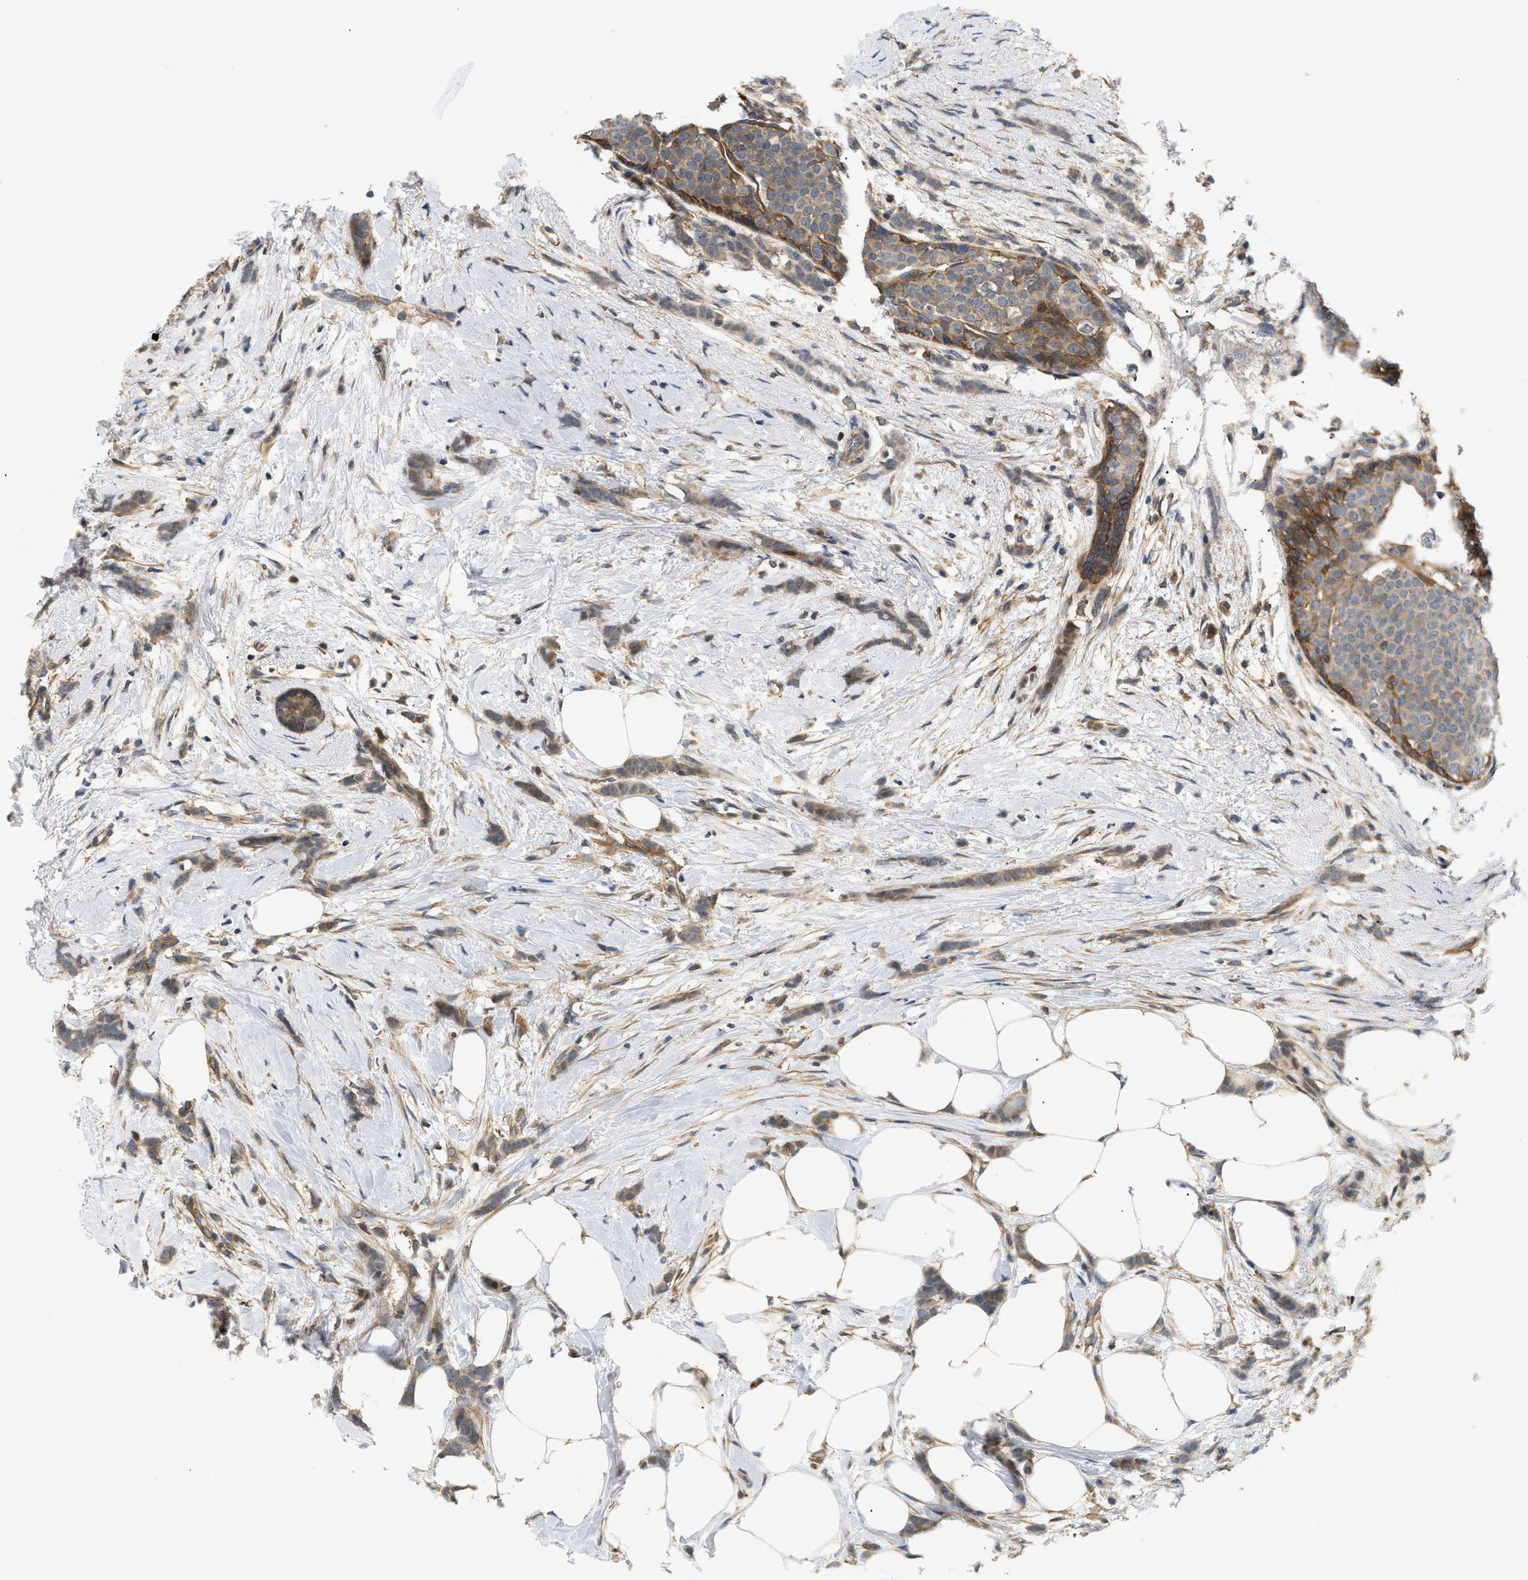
{"staining": {"intensity": "moderate", "quantity": ">75%", "location": "cytoplasmic/membranous"}, "tissue": "breast cancer", "cell_type": "Tumor cells", "image_type": "cancer", "snomed": [{"axis": "morphology", "description": "Lobular carcinoma, in situ"}, {"axis": "morphology", "description": "Lobular carcinoma"}, {"axis": "topography", "description": "Breast"}], "caption": "Moderate cytoplasmic/membranous protein expression is appreciated in approximately >75% of tumor cells in lobular carcinoma (breast).", "gene": "CORO2B", "patient": {"sex": "female", "age": 41}}